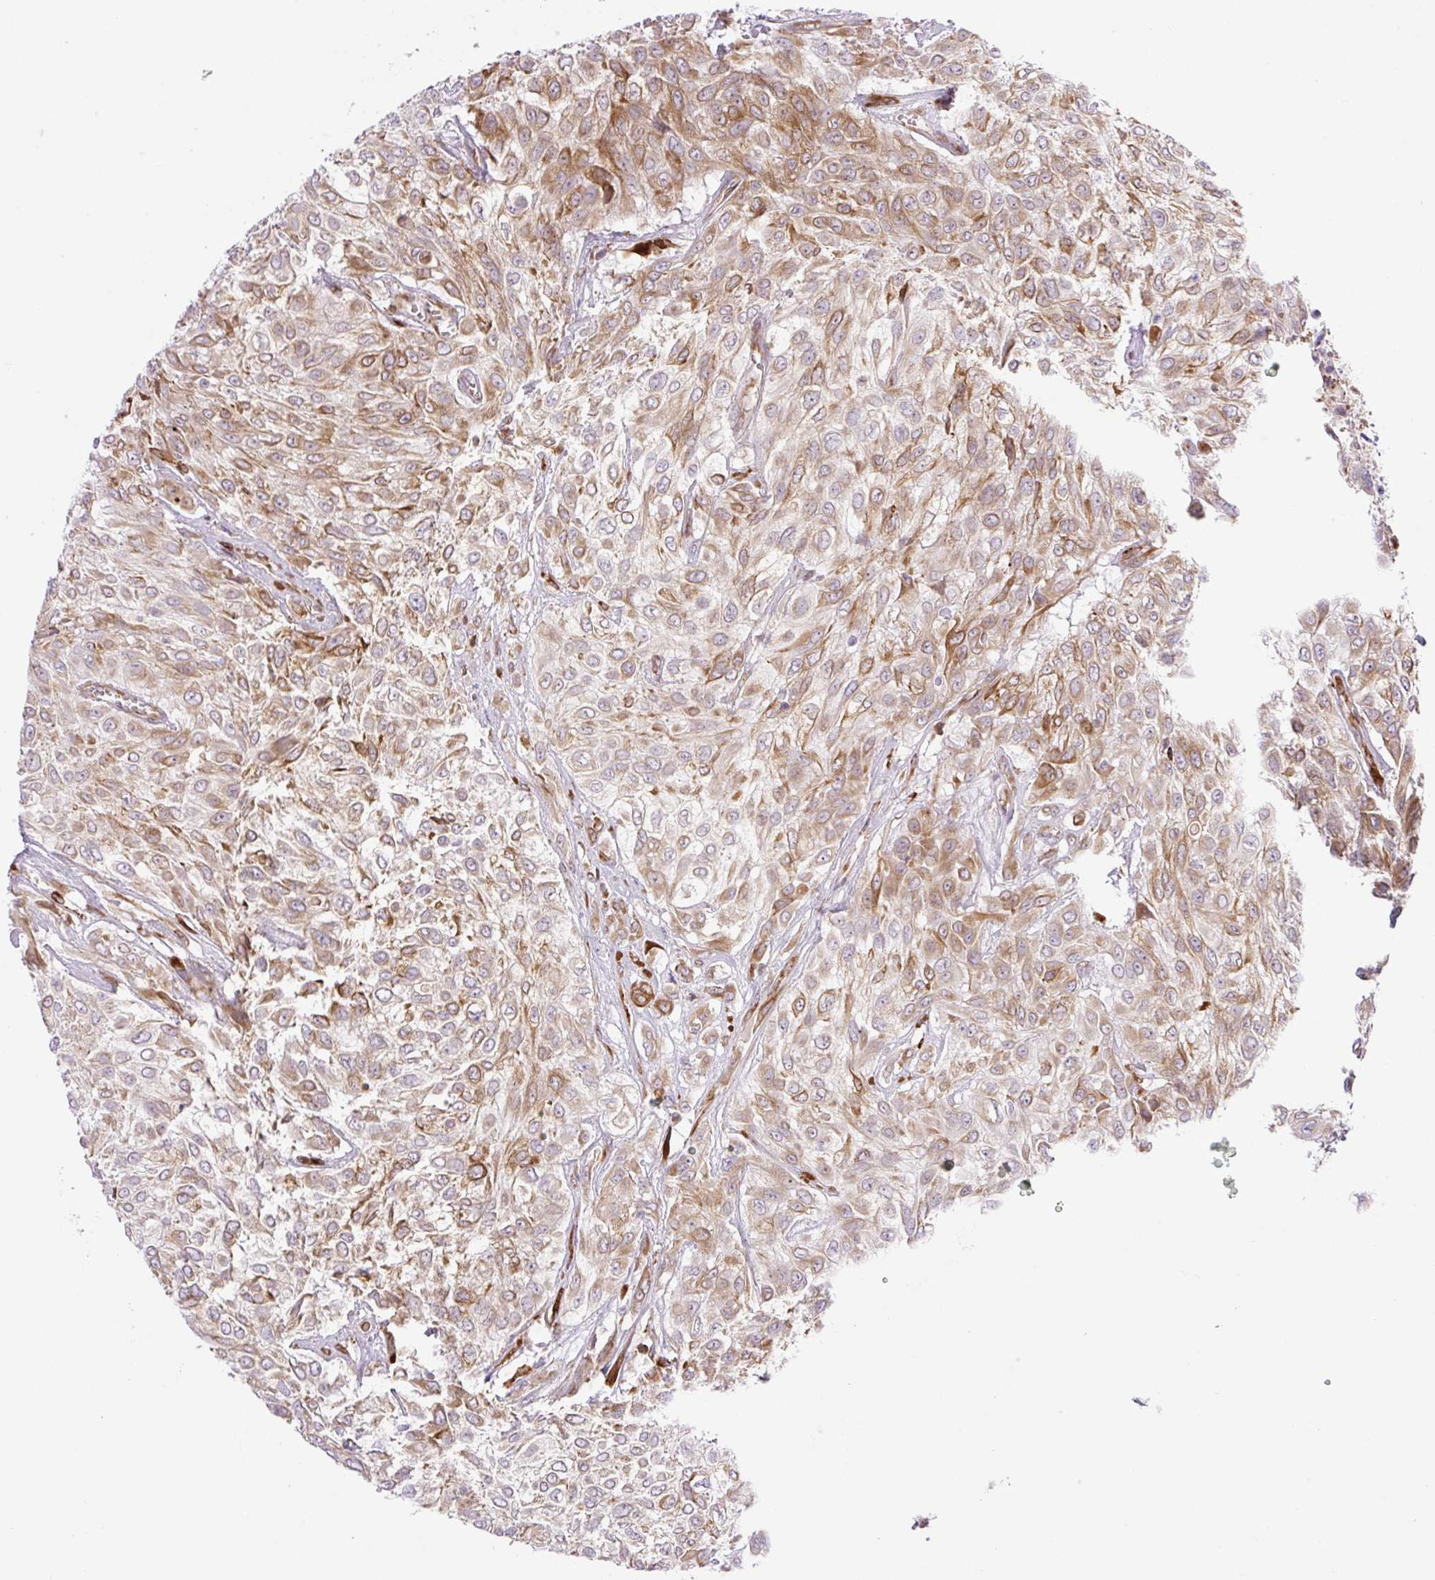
{"staining": {"intensity": "moderate", "quantity": ">75%", "location": "cytoplasmic/membranous"}, "tissue": "urothelial cancer", "cell_type": "Tumor cells", "image_type": "cancer", "snomed": [{"axis": "morphology", "description": "Urothelial carcinoma, High grade"}, {"axis": "topography", "description": "Urinary bladder"}], "caption": "Tumor cells demonstrate medium levels of moderate cytoplasmic/membranous expression in approximately >75% of cells in high-grade urothelial carcinoma.", "gene": "RAB30", "patient": {"sex": "male", "age": 57}}